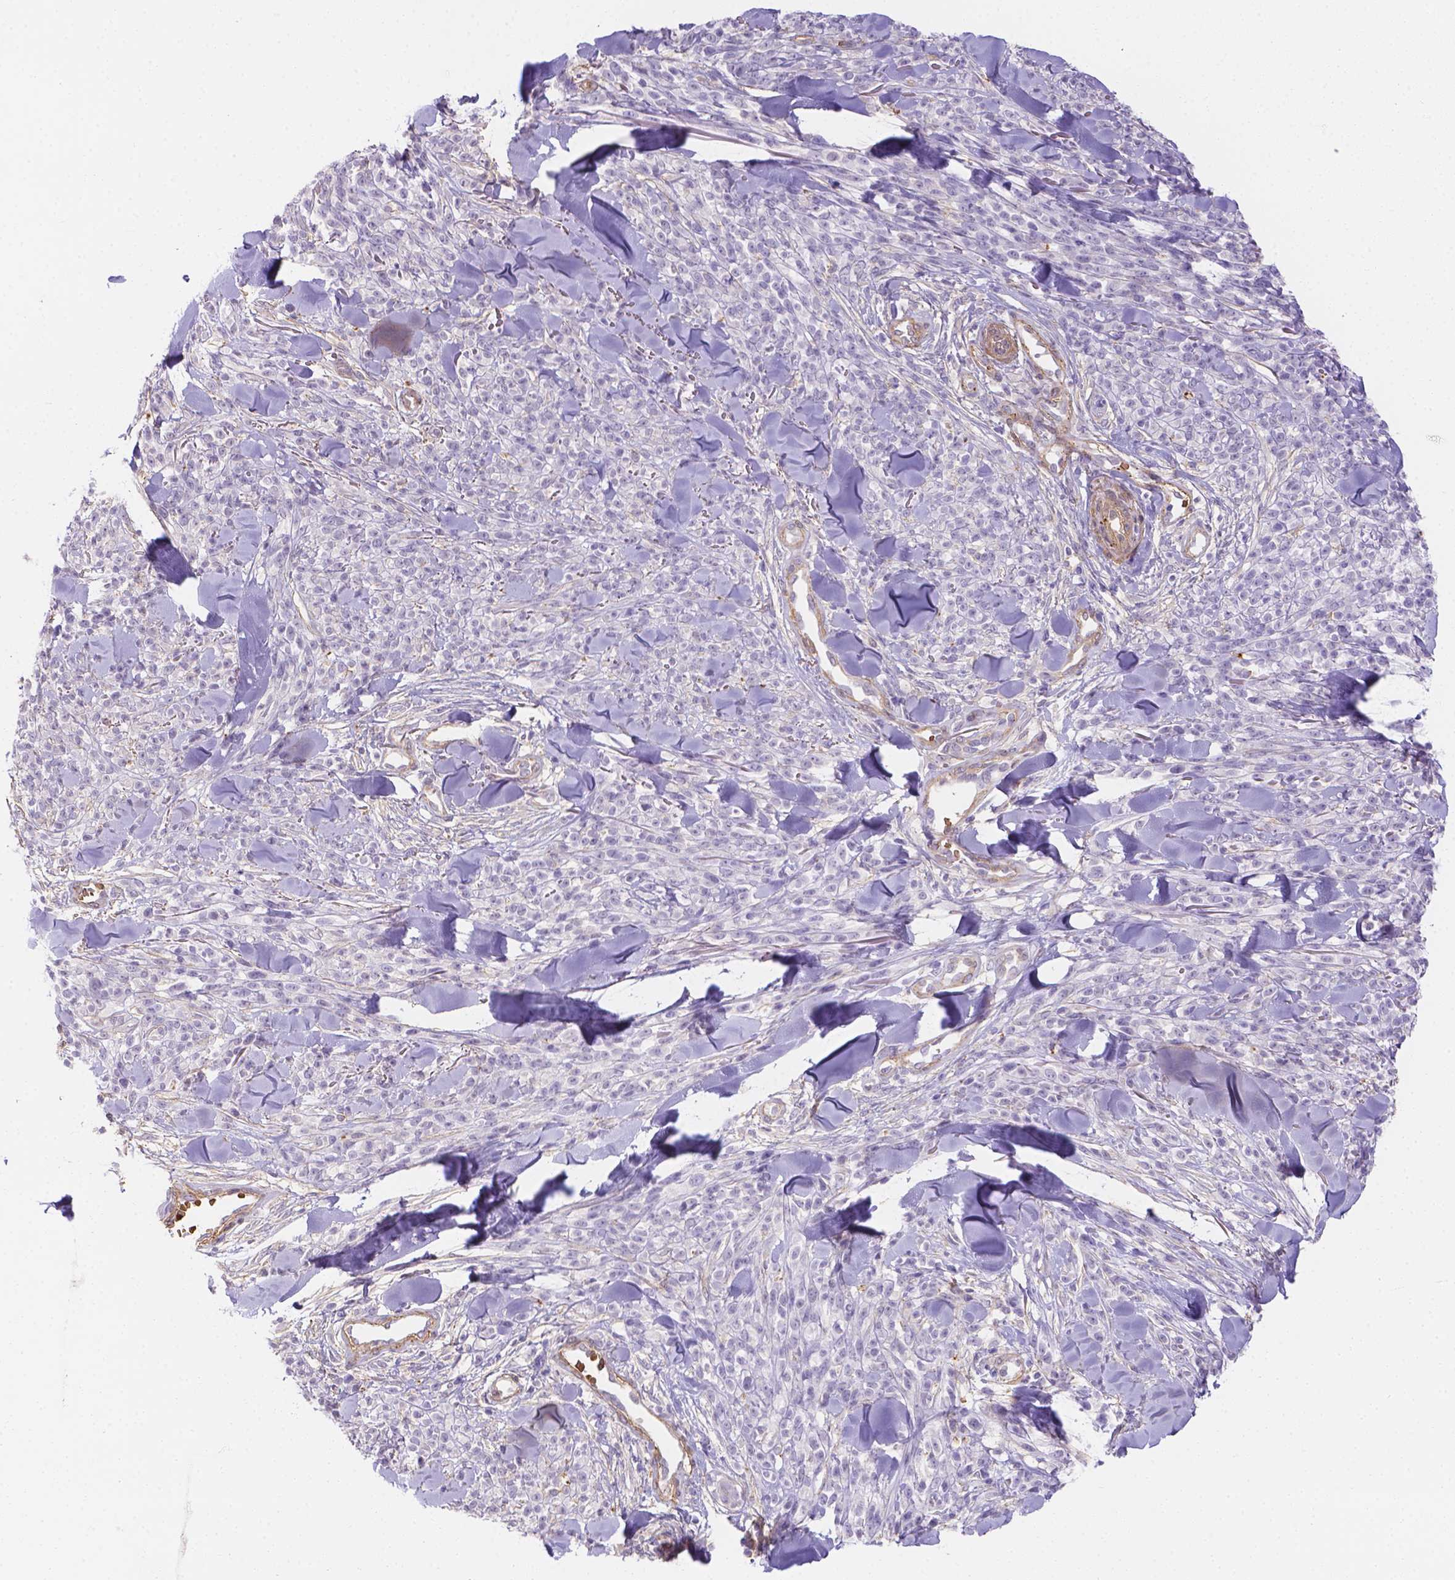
{"staining": {"intensity": "negative", "quantity": "none", "location": "none"}, "tissue": "melanoma", "cell_type": "Tumor cells", "image_type": "cancer", "snomed": [{"axis": "morphology", "description": "Malignant melanoma, NOS"}, {"axis": "topography", "description": "Skin"}, {"axis": "topography", "description": "Skin of trunk"}], "caption": "Tumor cells are negative for protein expression in human malignant melanoma.", "gene": "SLC40A1", "patient": {"sex": "male", "age": 74}}